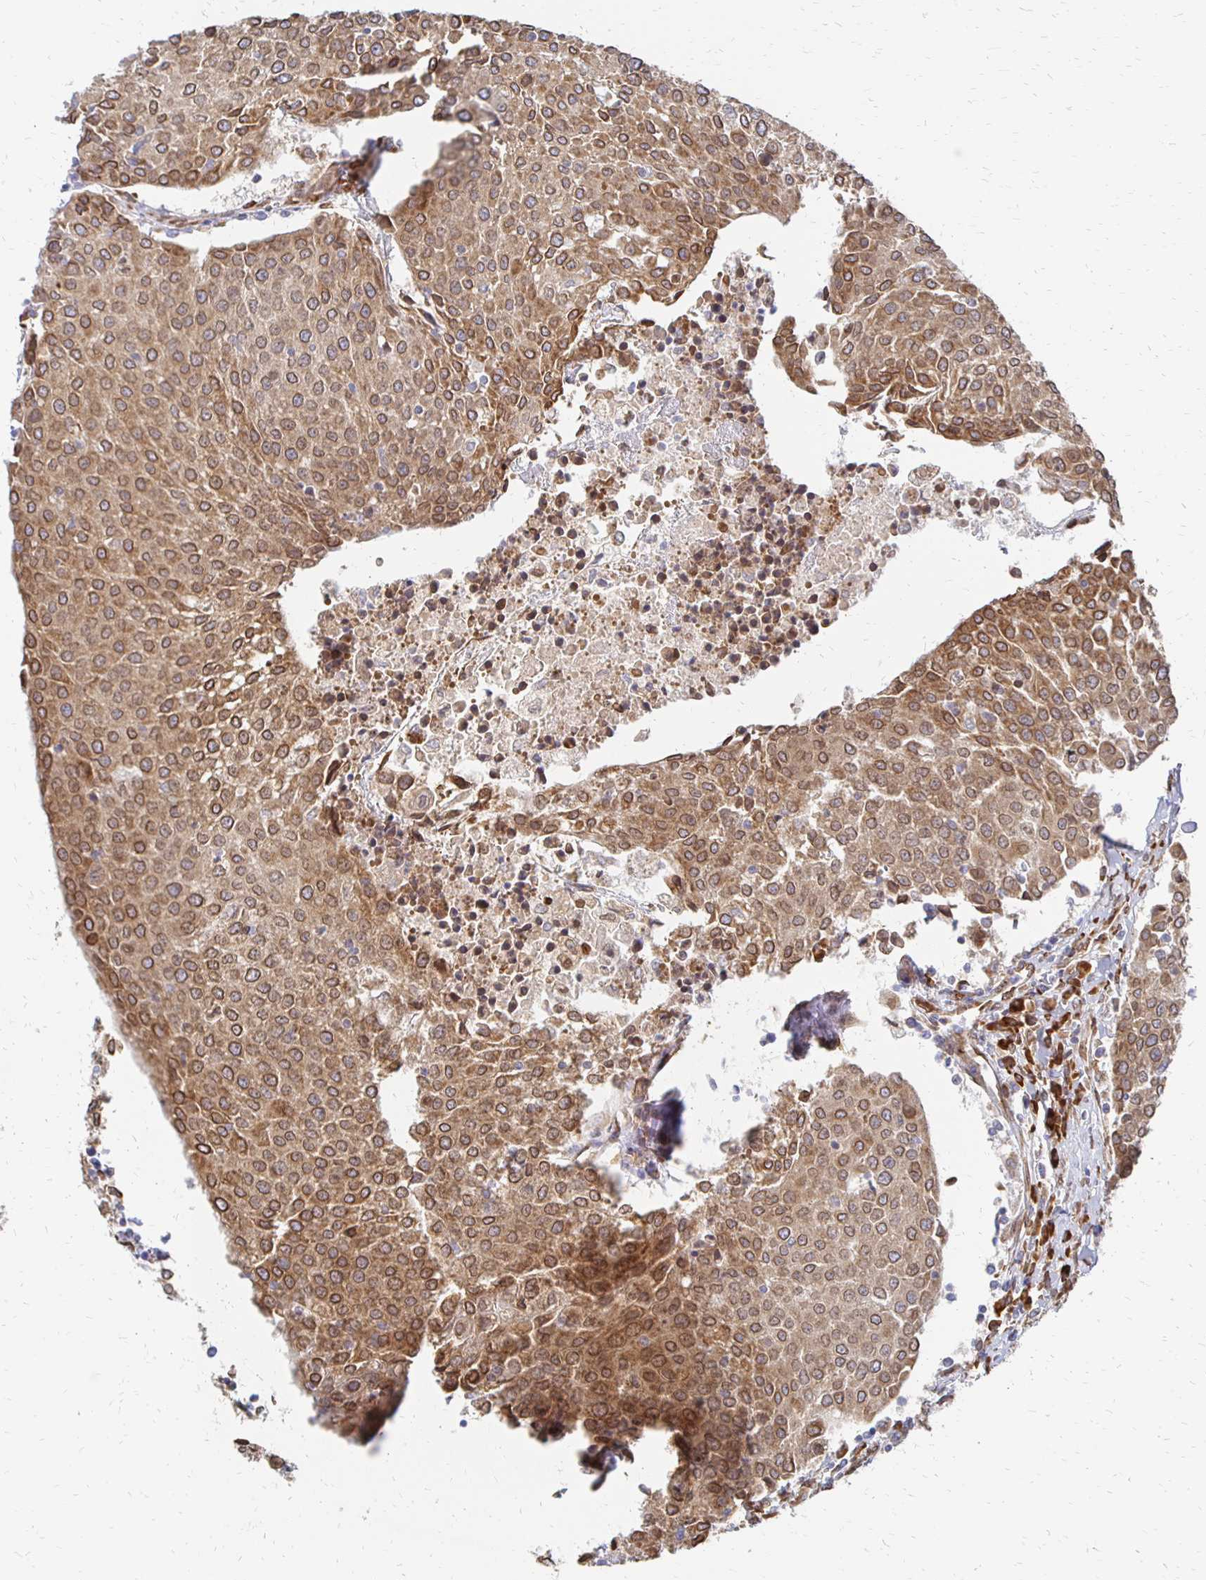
{"staining": {"intensity": "moderate", "quantity": ">75%", "location": "cytoplasmic/membranous,nuclear"}, "tissue": "urothelial cancer", "cell_type": "Tumor cells", "image_type": "cancer", "snomed": [{"axis": "morphology", "description": "Urothelial carcinoma, High grade"}, {"axis": "topography", "description": "Urinary bladder"}], "caption": "A histopathology image showing moderate cytoplasmic/membranous and nuclear positivity in approximately >75% of tumor cells in urothelial carcinoma (high-grade), as visualized by brown immunohistochemical staining.", "gene": "PELI3", "patient": {"sex": "female", "age": 85}}